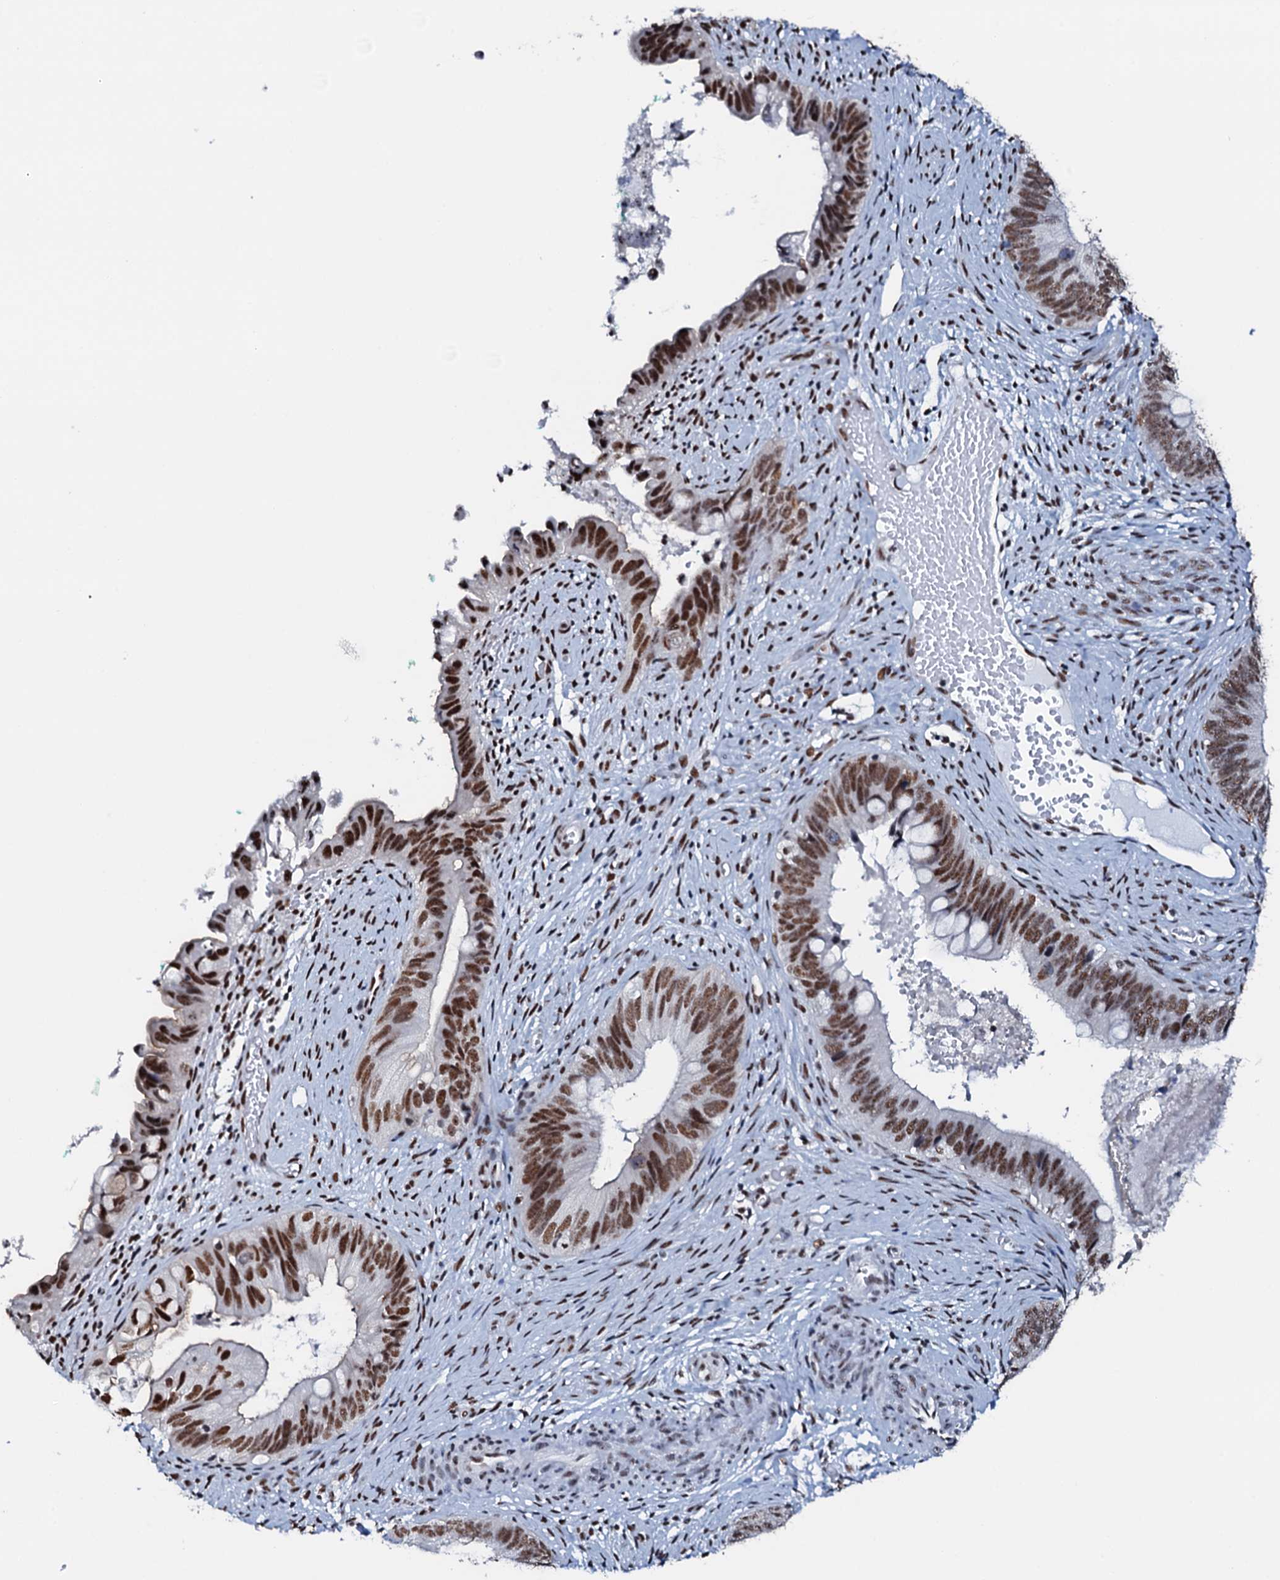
{"staining": {"intensity": "strong", "quantity": ">75%", "location": "nuclear"}, "tissue": "cervical cancer", "cell_type": "Tumor cells", "image_type": "cancer", "snomed": [{"axis": "morphology", "description": "Adenocarcinoma, NOS"}, {"axis": "topography", "description": "Cervix"}], "caption": "The micrograph shows a brown stain indicating the presence of a protein in the nuclear of tumor cells in cervical cancer.", "gene": "NKAPD1", "patient": {"sex": "female", "age": 42}}